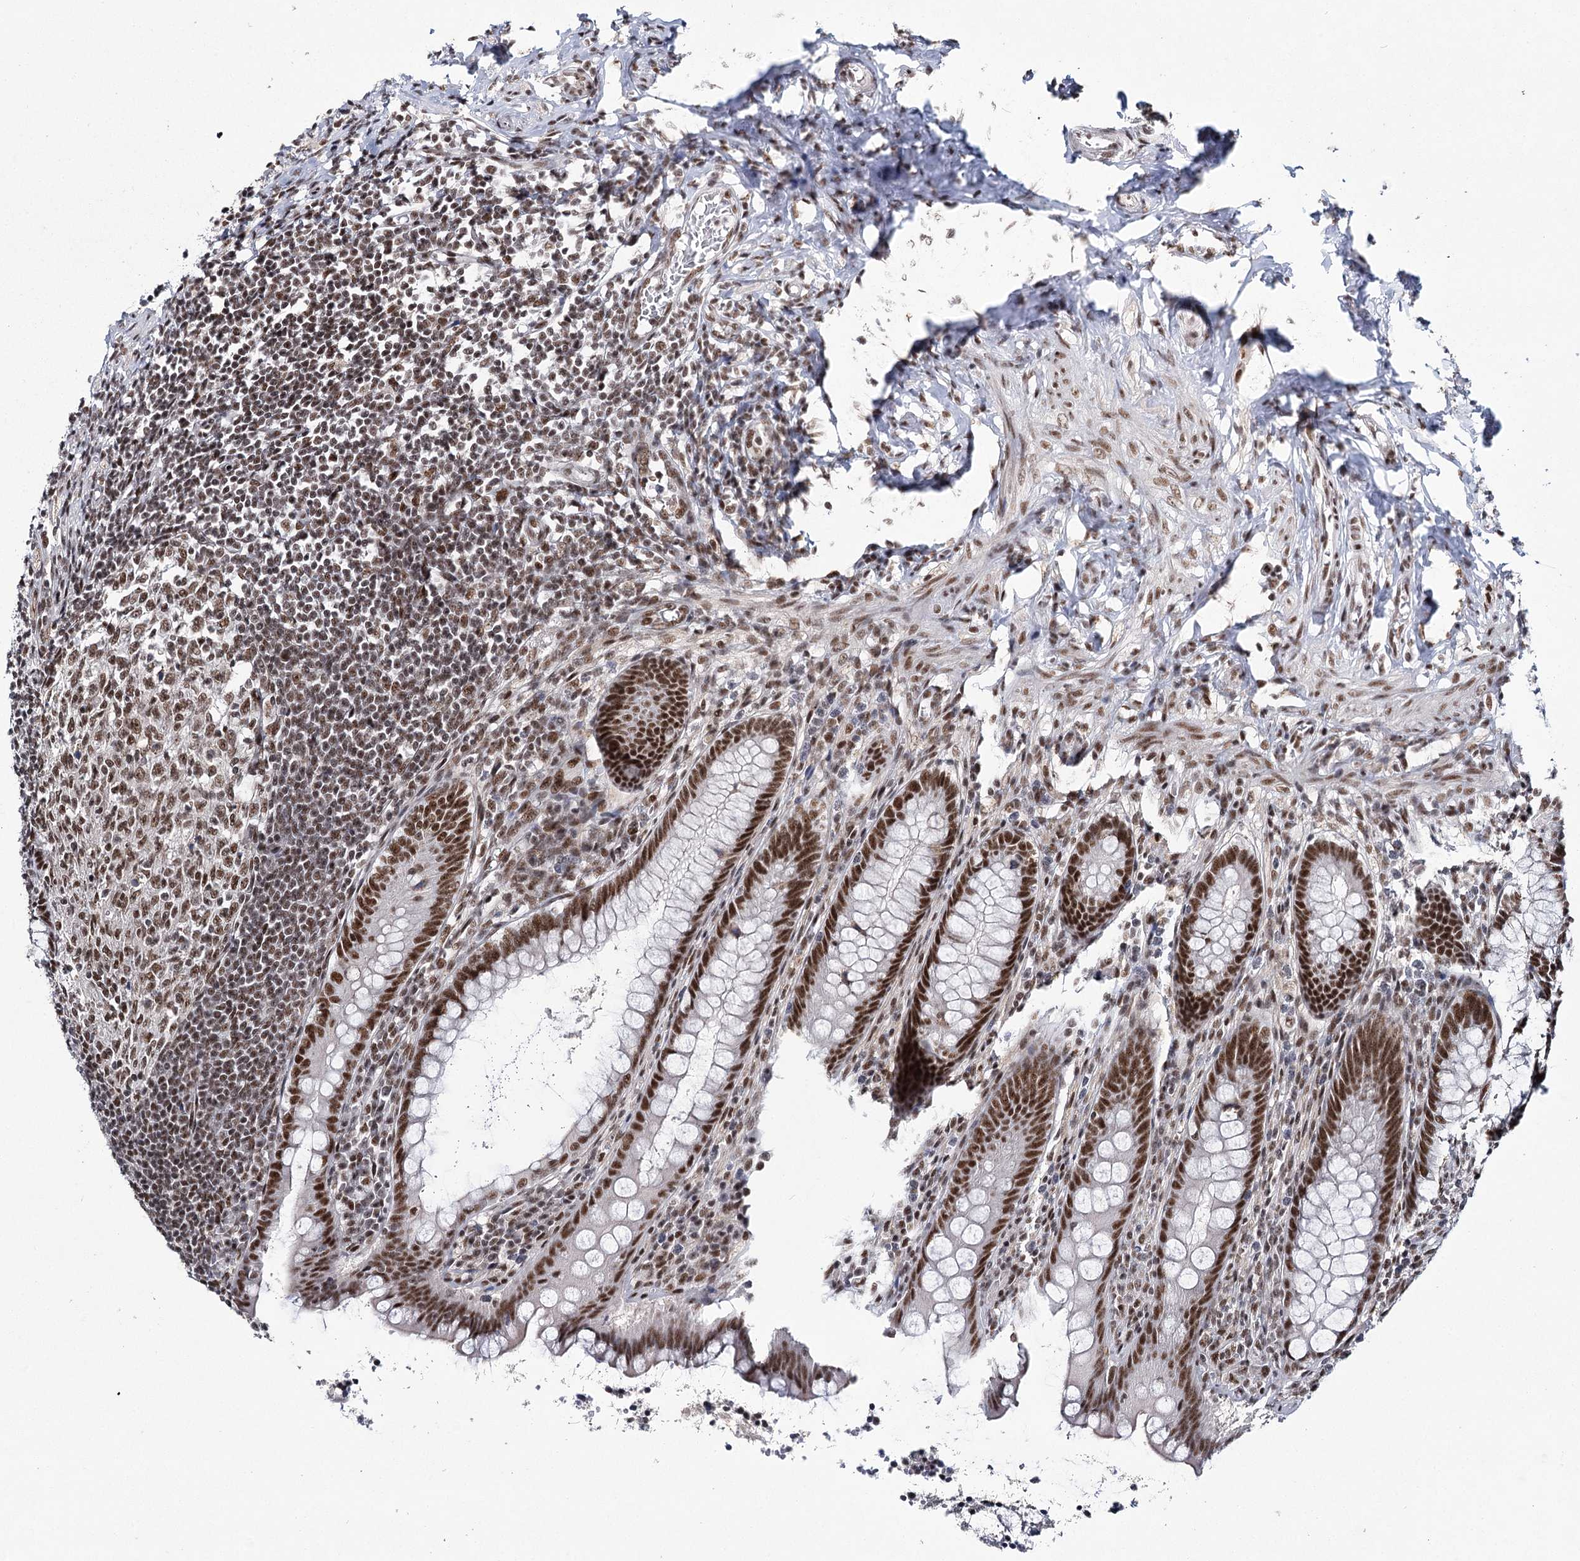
{"staining": {"intensity": "strong", "quantity": ">75%", "location": "nuclear"}, "tissue": "appendix", "cell_type": "Glandular cells", "image_type": "normal", "snomed": [{"axis": "morphology", "description": "Normal tissue, NOS"}, {"axis": "topography", "description": "Appendix"}], "caption": "Strong nuclear protein expression is present in approximately >75% of glandular cells in appendix.", "gene": "SCAF8", "patient": {"sex": "female", "age": 33}}